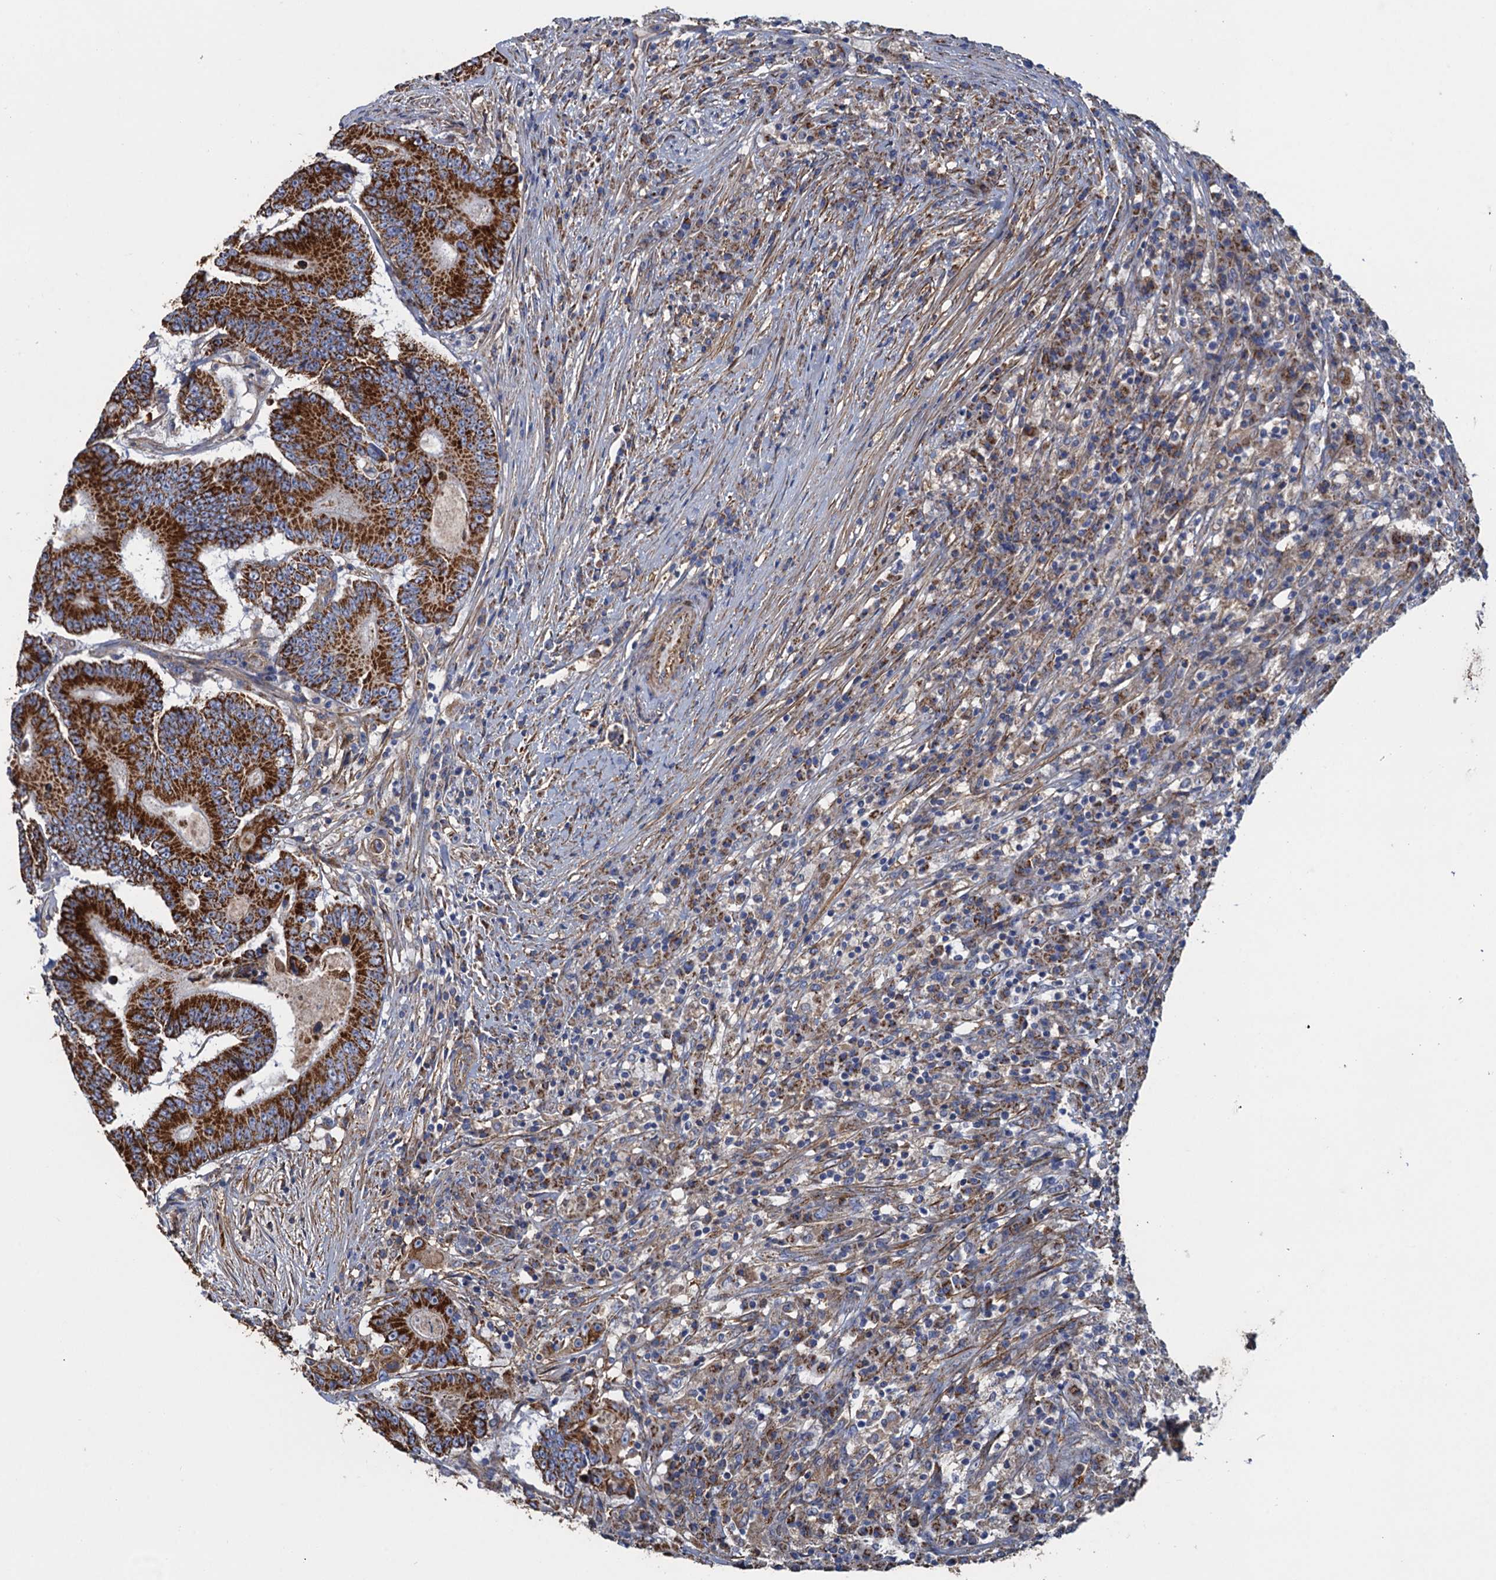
{"staining": {"intensity": "strong", "quantity": ">75%", "location": "cytoplasmic/membranous"}, "tissue": "colorectal cancer", "cell_type": "Tumor cells", "image_type": "cancer", "snomed": [{"axis": "morphology", "description": "Adenocarcinoma, NOS"}, {"axis": "topography", "description": "Colon"}], "caption": "An image showing strong cytoplasmic/membranous expression in approximately >75% of tumor cells in adenocarcinoma (colorectal), as visualized by brown immunohistochemical staining.", "gene": "GCSH", "patient": {"sex": "male", "age": 83}}